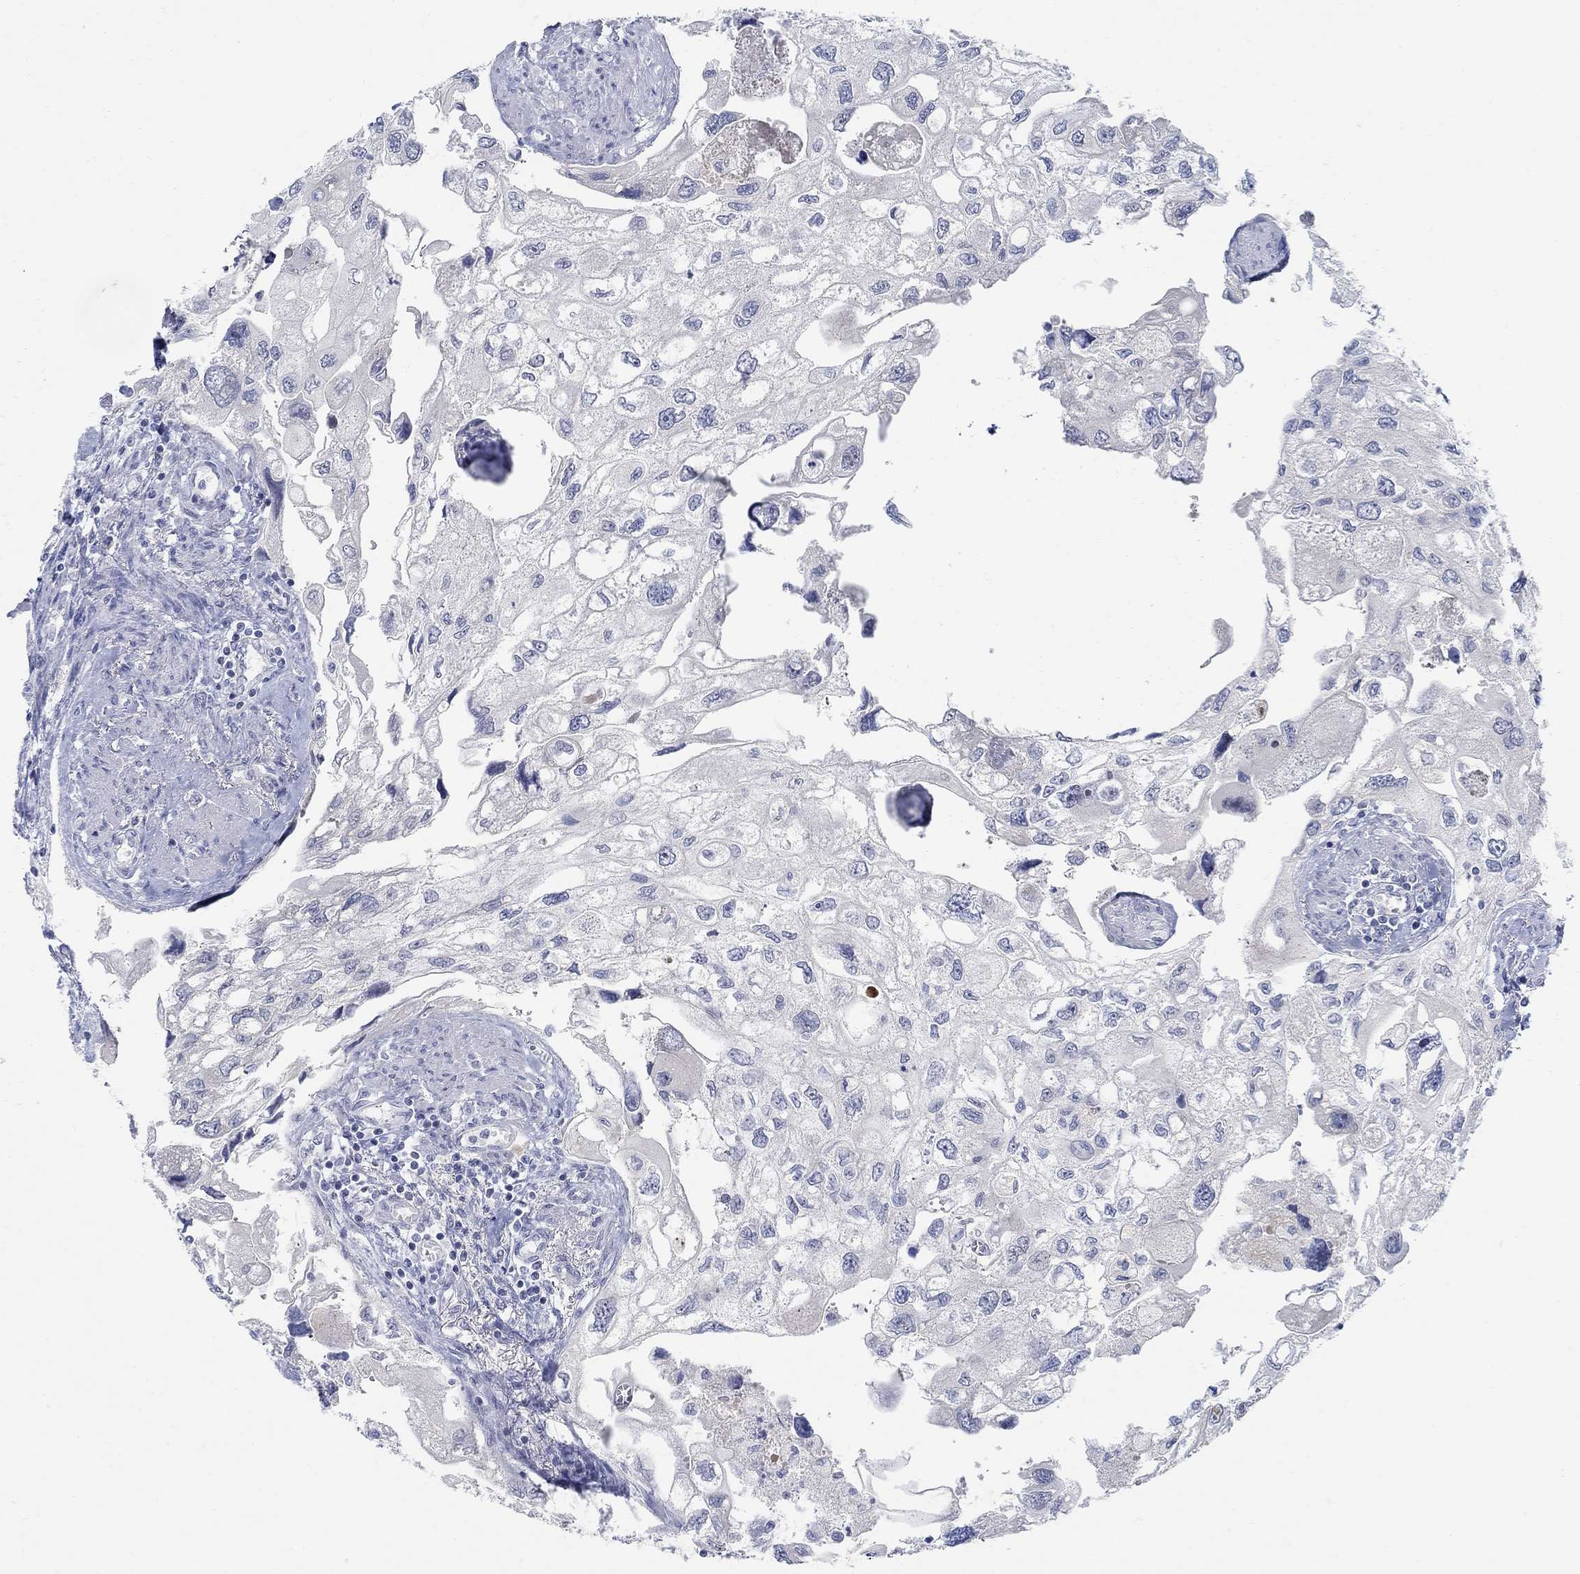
{"staining": {"intensity": "negative", "quantity": "none", "location": "none"}, "tissue": "urothelial cancer", "cell_type": "Tumor cells", "image_type": "cancer", "snomed": [{"axis": "morphology", "description": "Urothelial carcinoma, High grade"}, {"axis": "topography", "description": "Urinary bladder"}], "caption": "Immunohistochemical staining of urothelial cancer shows no significant staining in tumor cells. (DAB (3,3'-diaminobenzidine) immunohistochemistry (IHC) visualized using brightfield microscopy, high magnification).", "gene": "ANO7", "patient": {"sex": "male", "age": 59}}